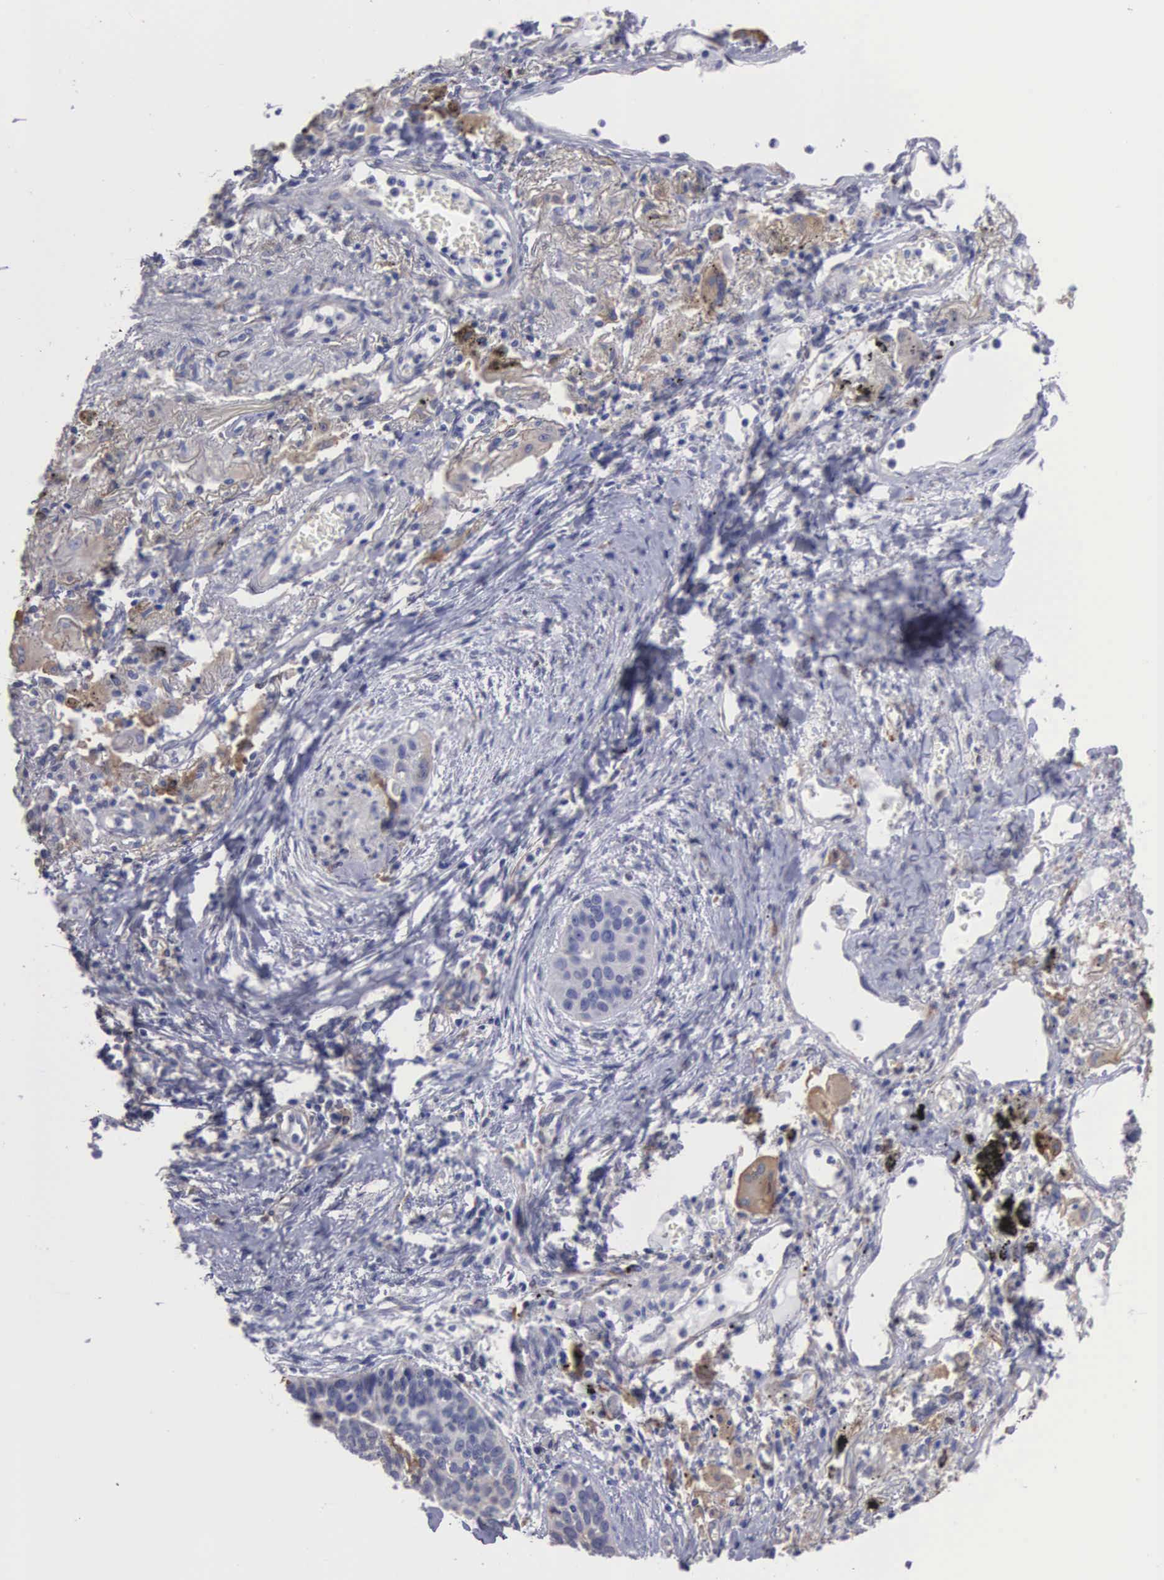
{"staining": {"intensity": "negative", "quantity": "none", "location": "none"}, "tissue": "lung cancer", "cell_type": "Tumor cells", "image_type": "cancer", "snomed": [{"axis": "morphology", "description": "Squamous cell carcinoma, NOS"}, {"axis": "topography", "description": "Lung"}], "caption": "Immunohistochemistry image of neoplastic tissue: human lung squamous cell carcinoma stained with DAB demonstrates no significant protein staining in tumor cells.", "gene": "LIN52", "patient": {"sex": "male", "age": 71}}